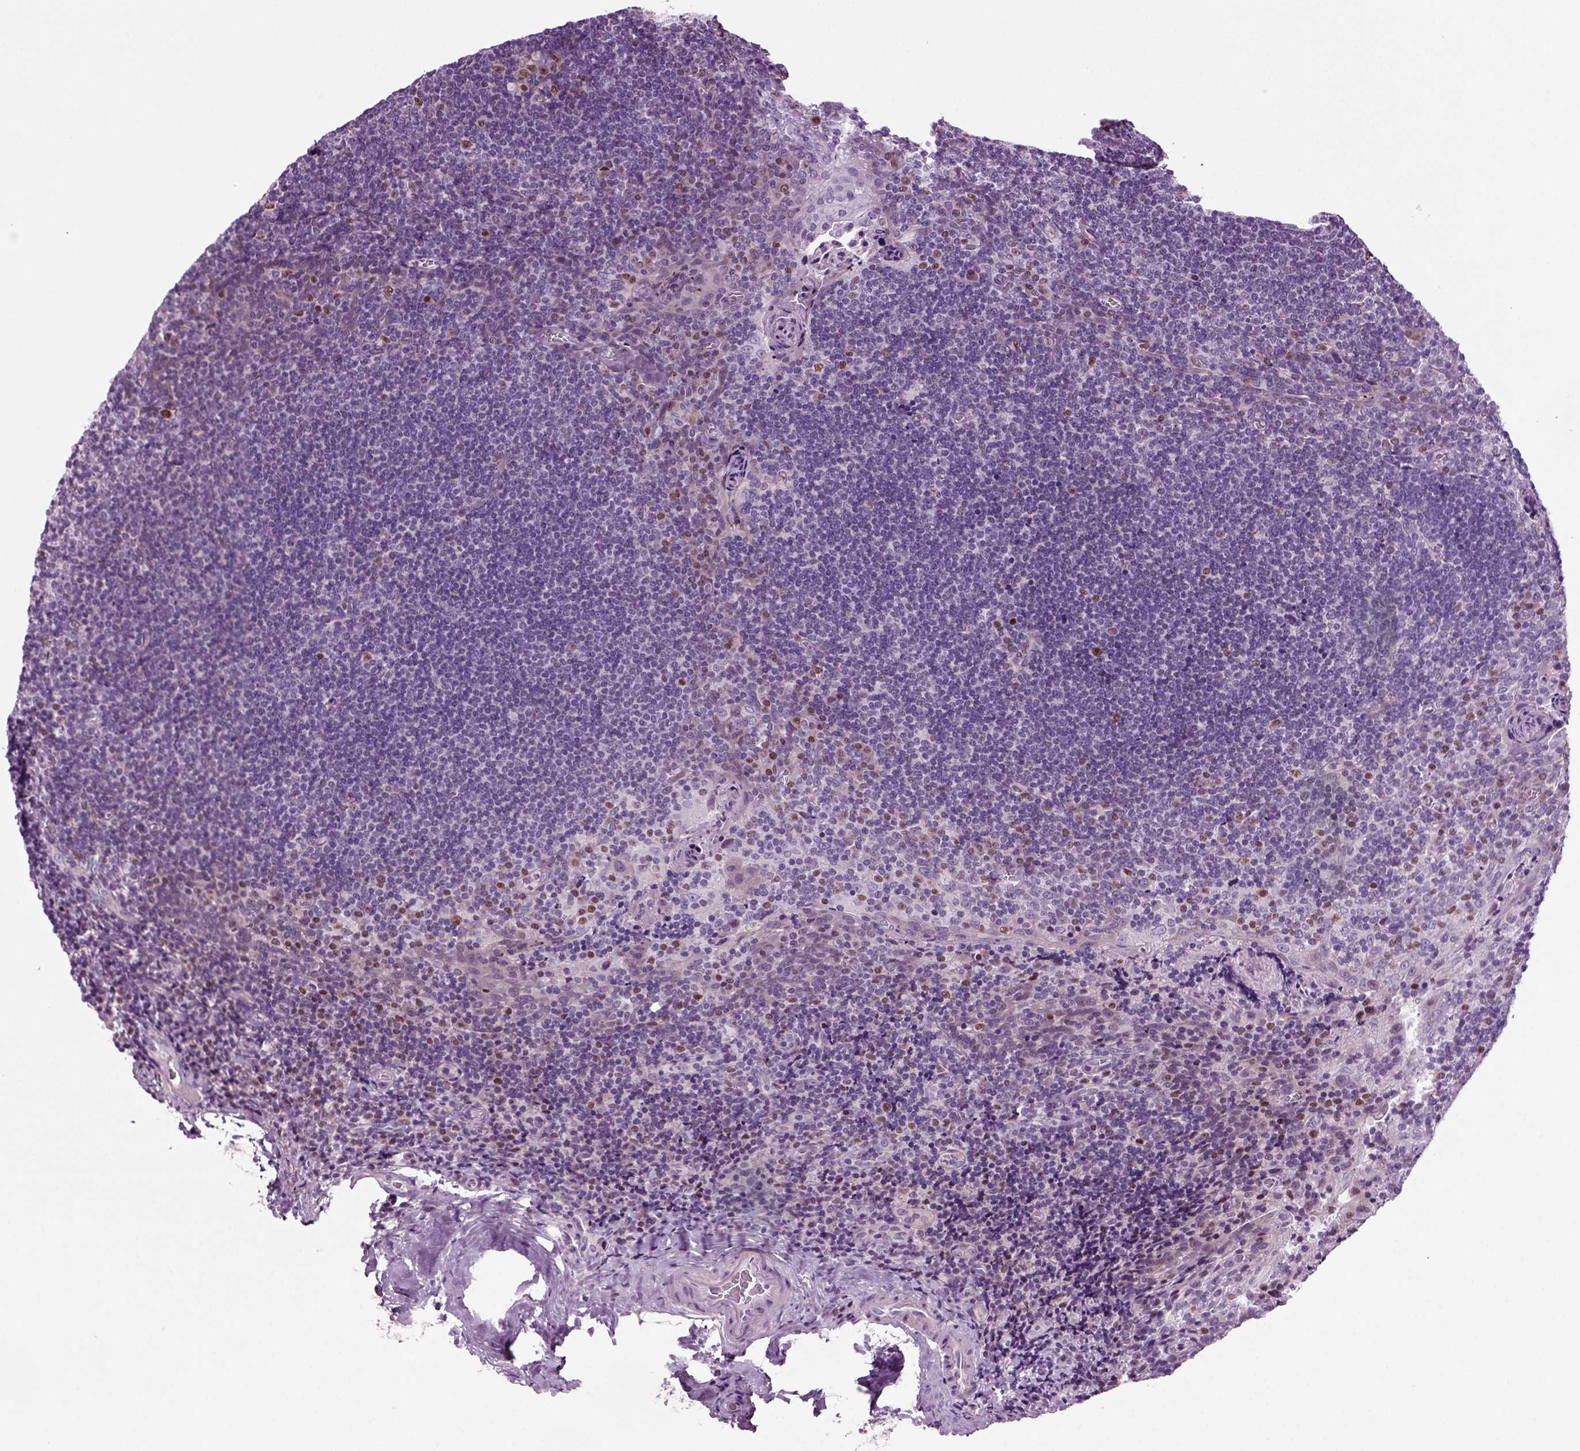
{"staining": {"intensity": "strong", "quantity": "<25%", "location": "nuclear"}, "tissue": "tonsil", "cell_type": "Germinal center cells", "image_type": "normal", "snomed": [{"axis": "morphology", "description": "Normal tissue, NOS"}, {"axis": "morphology", "description": "Inflammation, NOS"}, {"axis": "topography", "description": "Tonsil"}], "caption": "The micrograph demonstrates staining of unremarkable tonsil, revealing strong nuclear protein staining (brown color) within germinal center cells. (DAB IHC, brown staining for protein, blue staining for nuclei).", "gene": "ARID3A", "patient": {"sex": "female", "age": 31}}